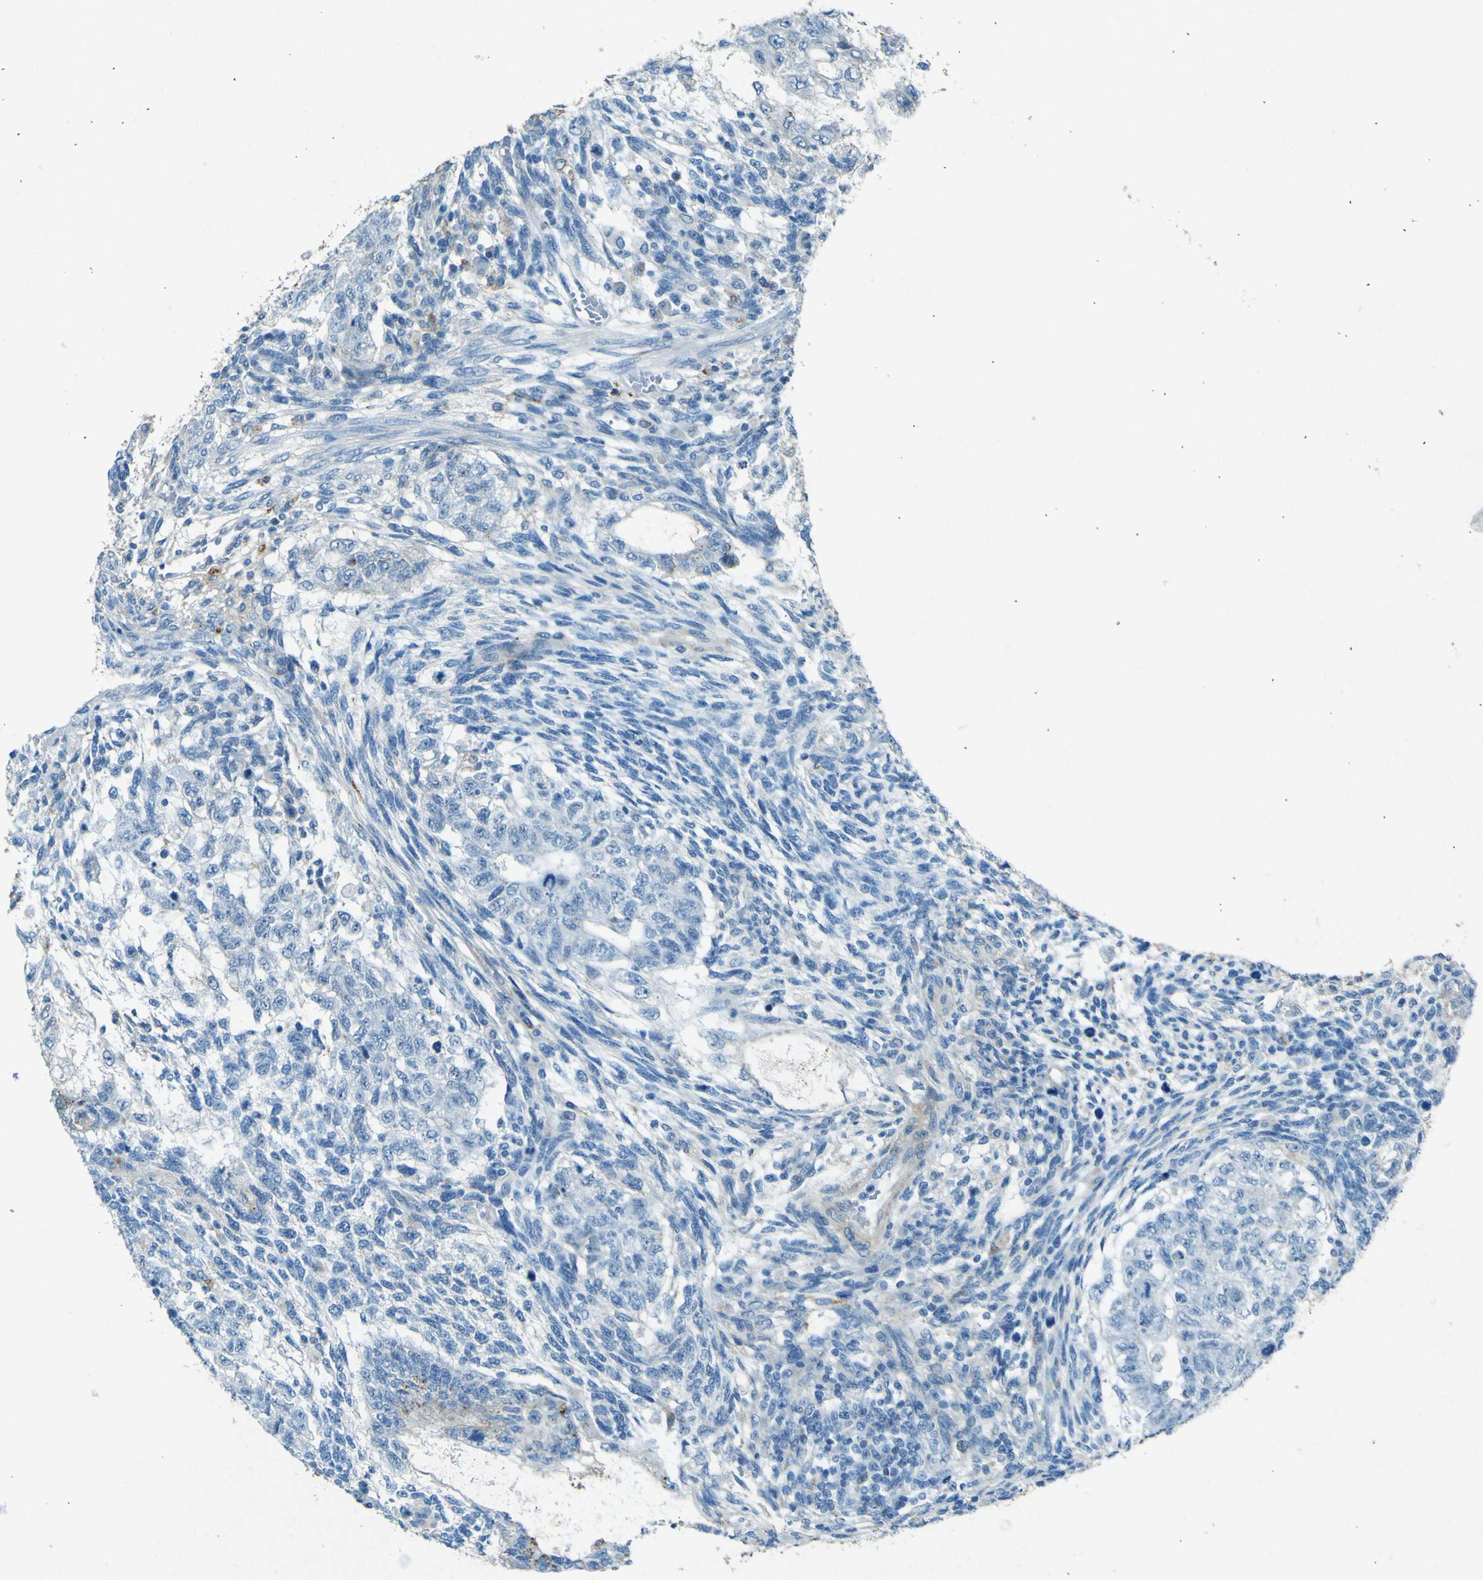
{"staining": {"intensity": "negative", "quantity": "none", "location": "none"}, "tissue": "testis cancer", "cell_type": "Tumor cells", "image_type": "cancer", "snomed": [{"axis": "morphology", "description": "Normal tissue, NOS"}, {"axis": "morphology", "description": "Carcinoma, Embryonal, NOS"}, {"axis": "topography", "description": "Testis"}], "caption": "Immunohistochemistry of human testis embryonal carcinoma demonstrates no staining in tumor cells.", "gene": "PDE9A", "patient": {"sex": "male", "age": 36}}